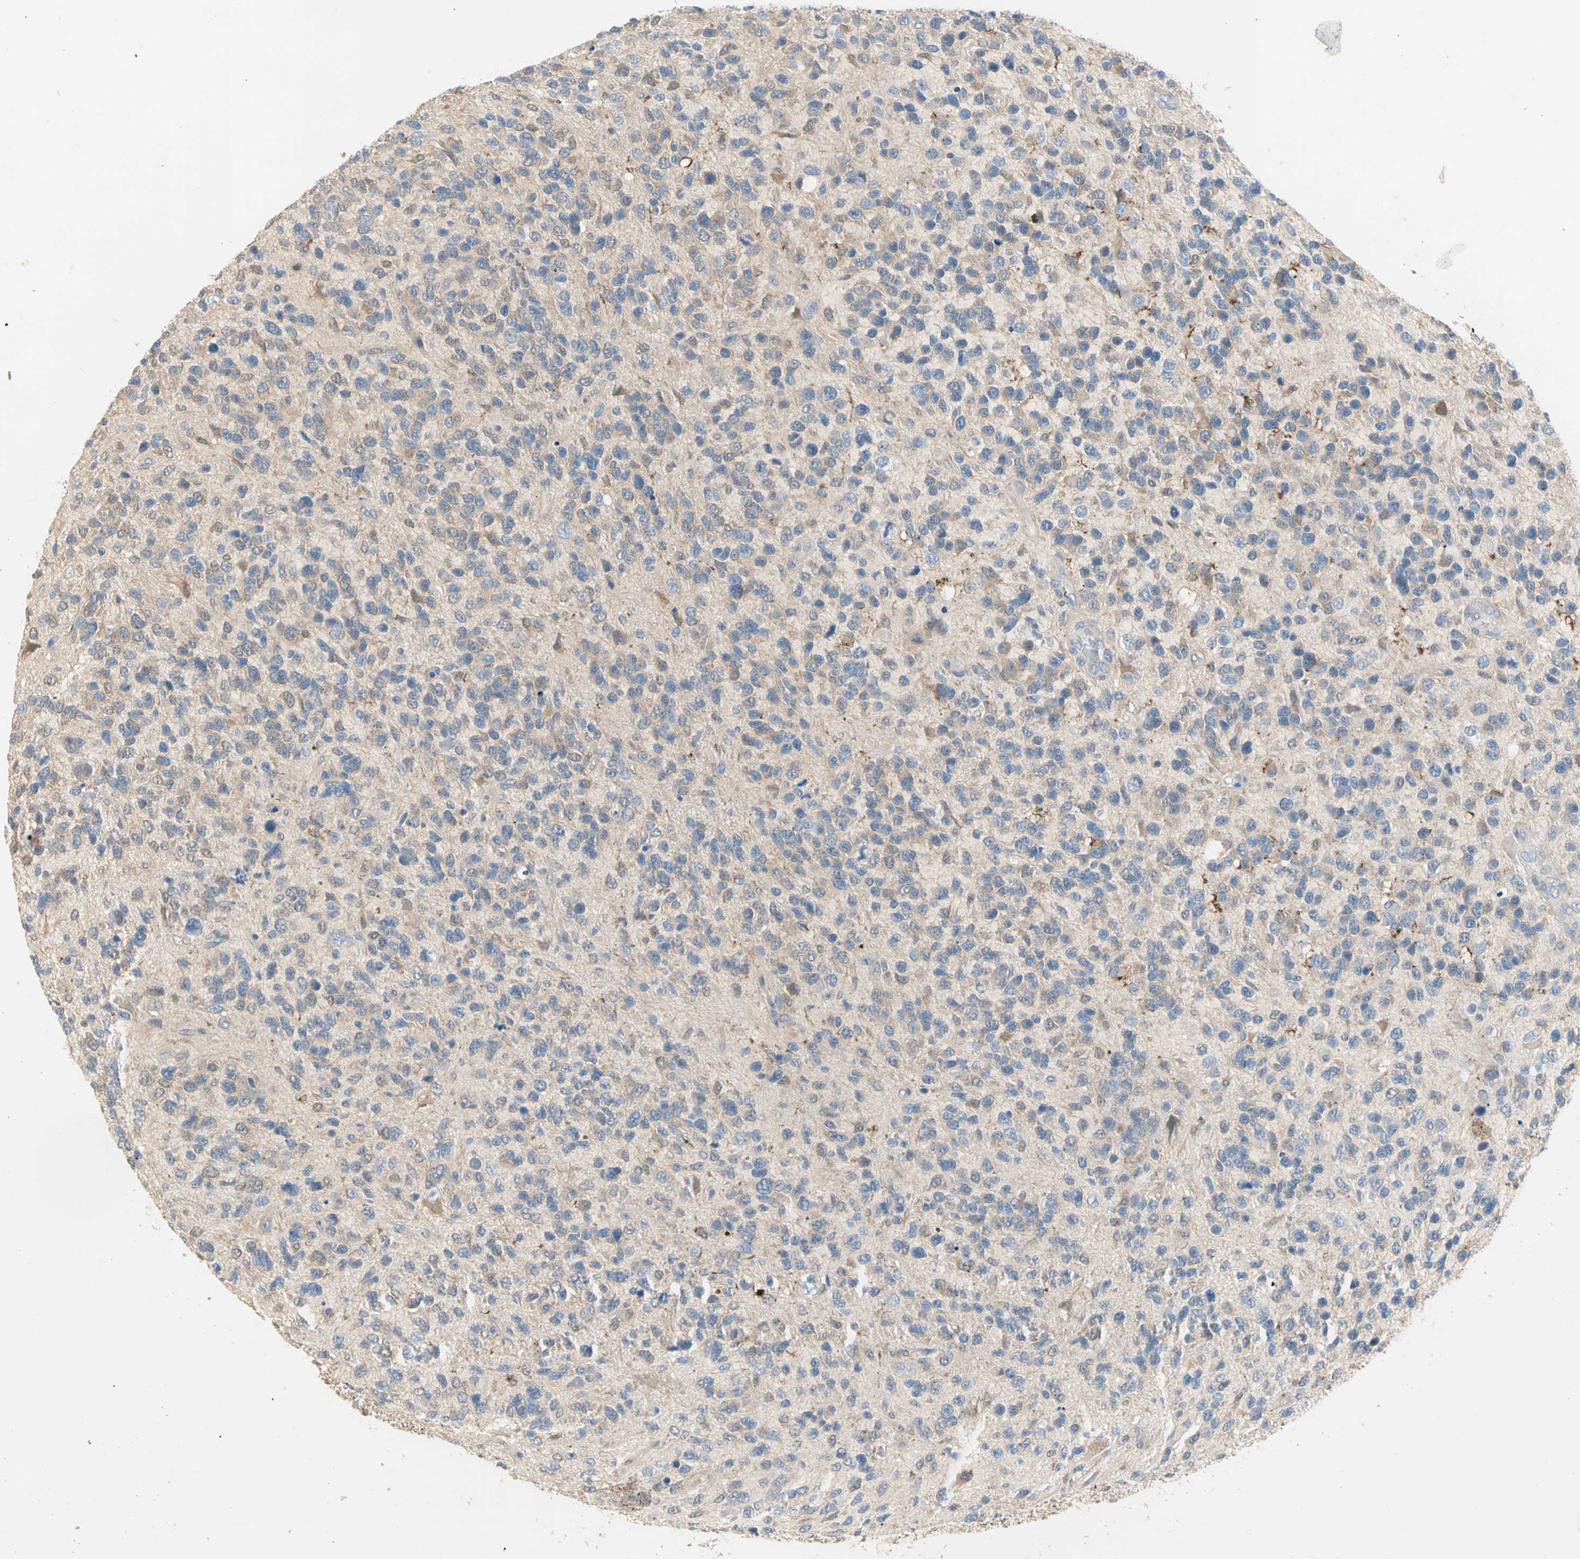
{"staining": {"intensity": "moderate", "quantity": ">75%", "location": "cytoplasmic/membranous"}, "tissue": "glioma", "cell_type": "Tumor cells", "image_type": "cancer", "snomed": [{"axis": "morphology", "description": "Glioma, malignant, High grade"}, {"axis": "topography", "description": "Brain"}], "caption": "Immunohistochemical staining of glioma demonstrates medium levels of moderate cytoplasmic/membranous staining in about >75% of tumor cells. Nuclei are stained in blue.", "gene": "MPI", "patient": {"sex": "female", "age": 58}}